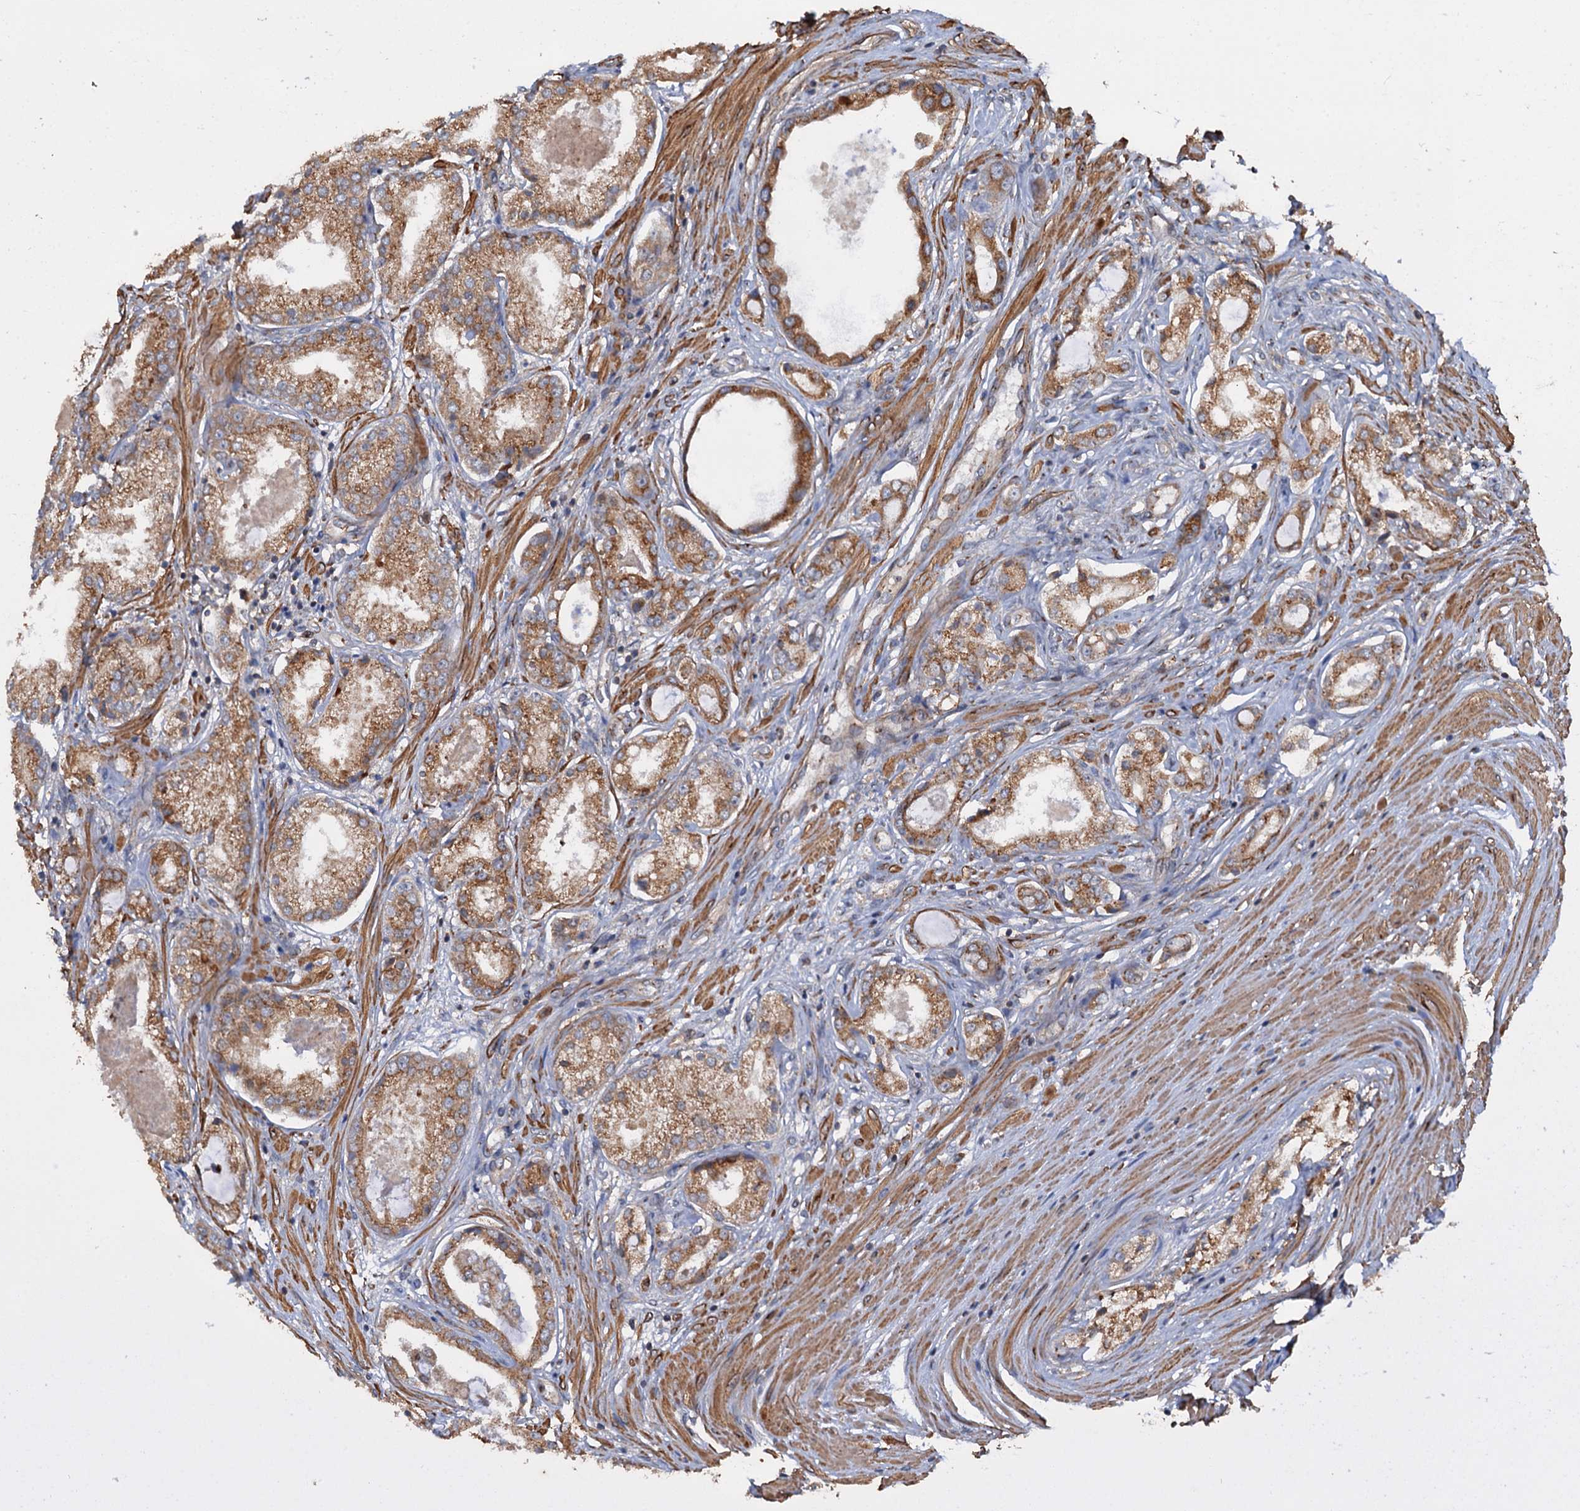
{"staining": {"intensity": "moderate", "quantity": ">75%", "location": "cytoplasmic/membranous"}, "tissue": "prostate cancer", "cell_type": "Tumor cells", "image_type": "cancer", "snomed": [{"axis": "morphology", "description": "Adenocarcinoma, Low grade"}, {"axis": "topography", "description": "Prostate"}], "caption": "Protein expression analysis of prostate low-grade adenocarcinoma demonstrates moderate cytoplasmic/membranous expression in about >75% of tumor cells.", "gene": "ANKRD26", "patient": {"sex": "male", "age": 68}}